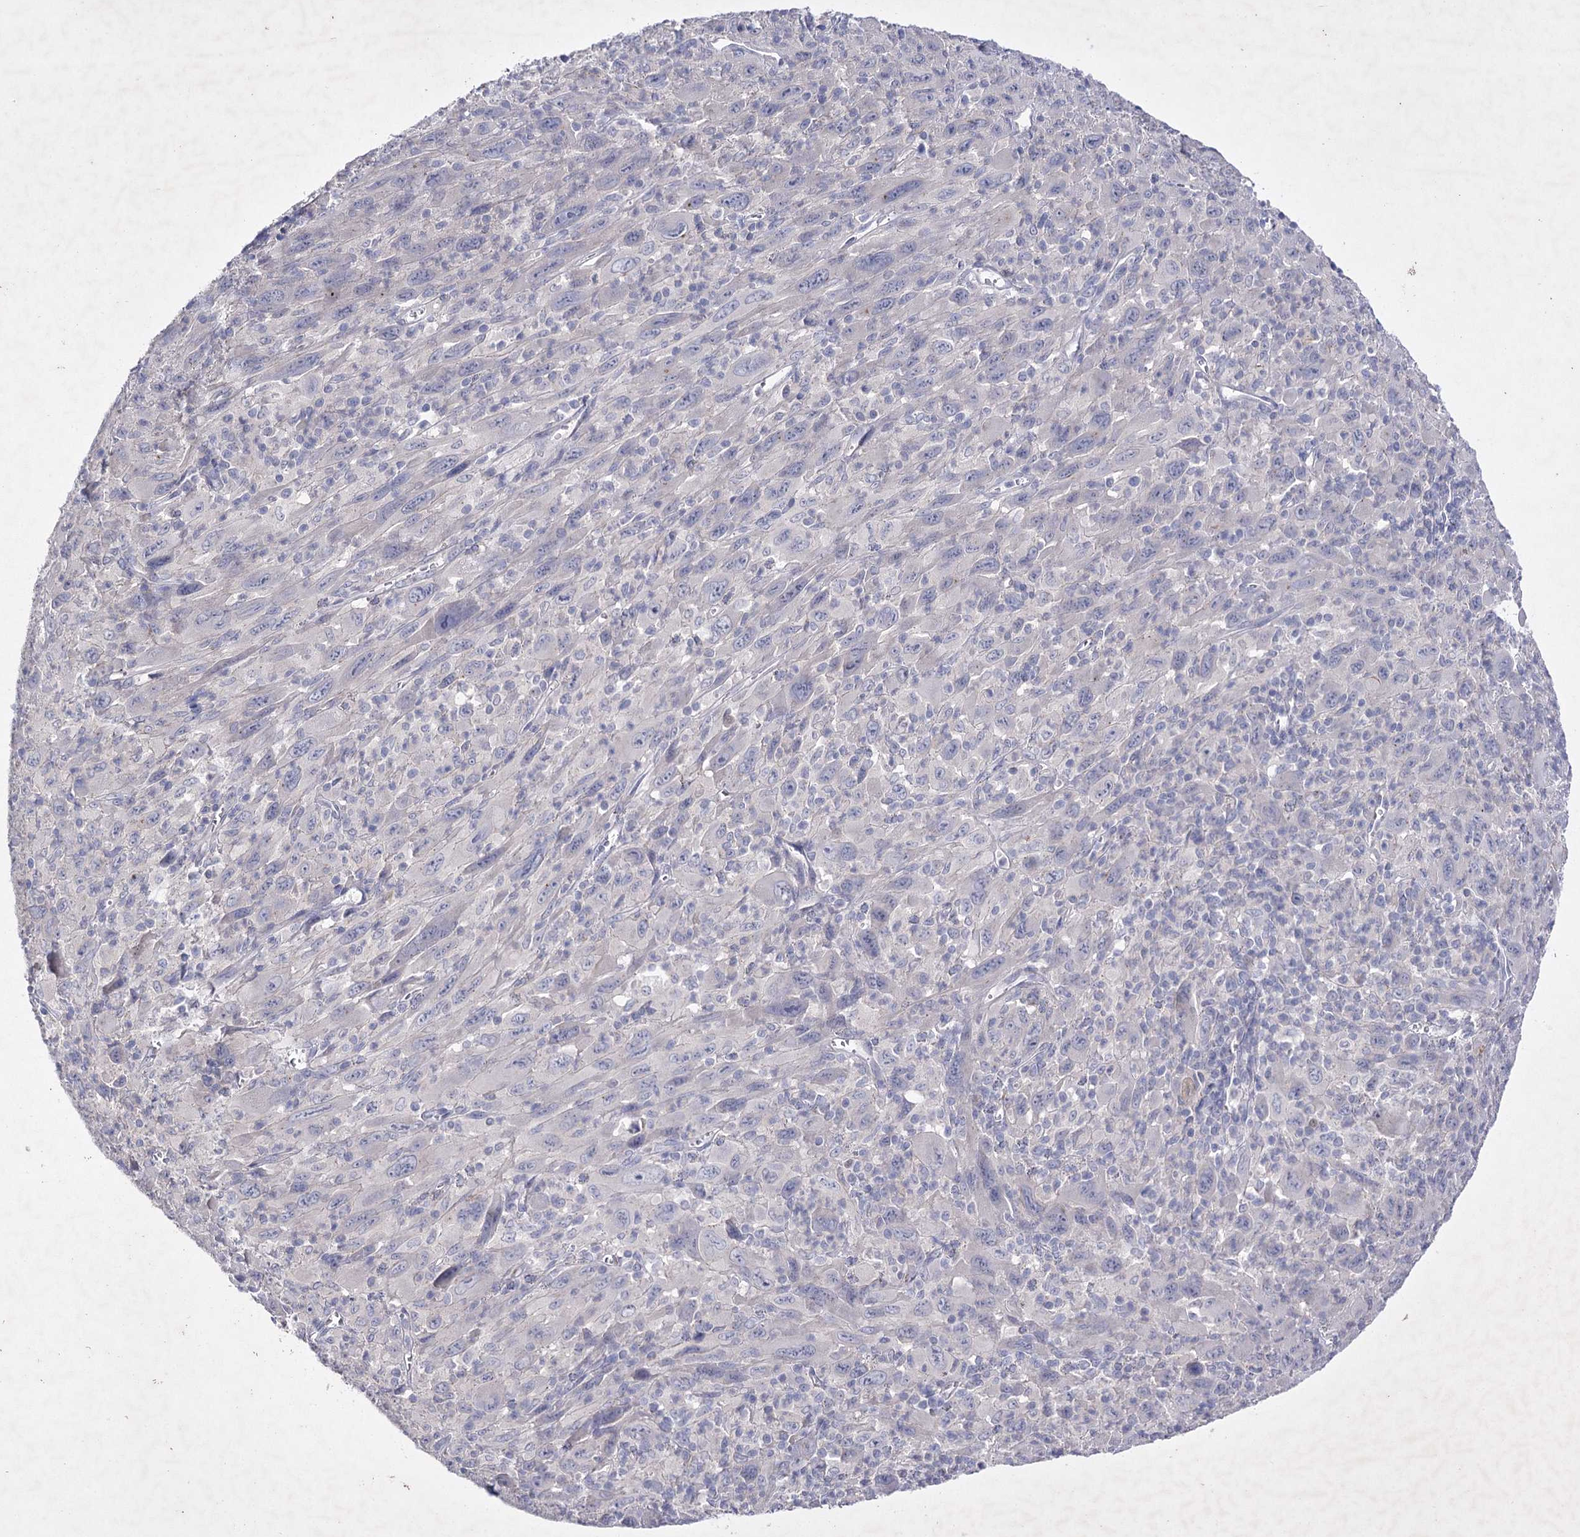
{"staining": {"intensity": "negative", "quantity": "none", "location": "none"}, "tissue": "melanoma", "cell_type": "Tumor cells", "image_type": "cancer", "snomed": [{"axis": "morphology", "description": "Malignant melanoma, Metastatic site"}, {"axis": "topography", "description": "Skin"}], "caption": "High power microscopy photomicrograph of an immunohistochemistry (IHC) histopathology image of malignant melanoma (metastatic site), revealing no significant staining in tumor cells. (Brightfield microscopy of DAB IHC at high magnification).", "gene": "COX15", "patient": {"sex": "female", "age": 56}}